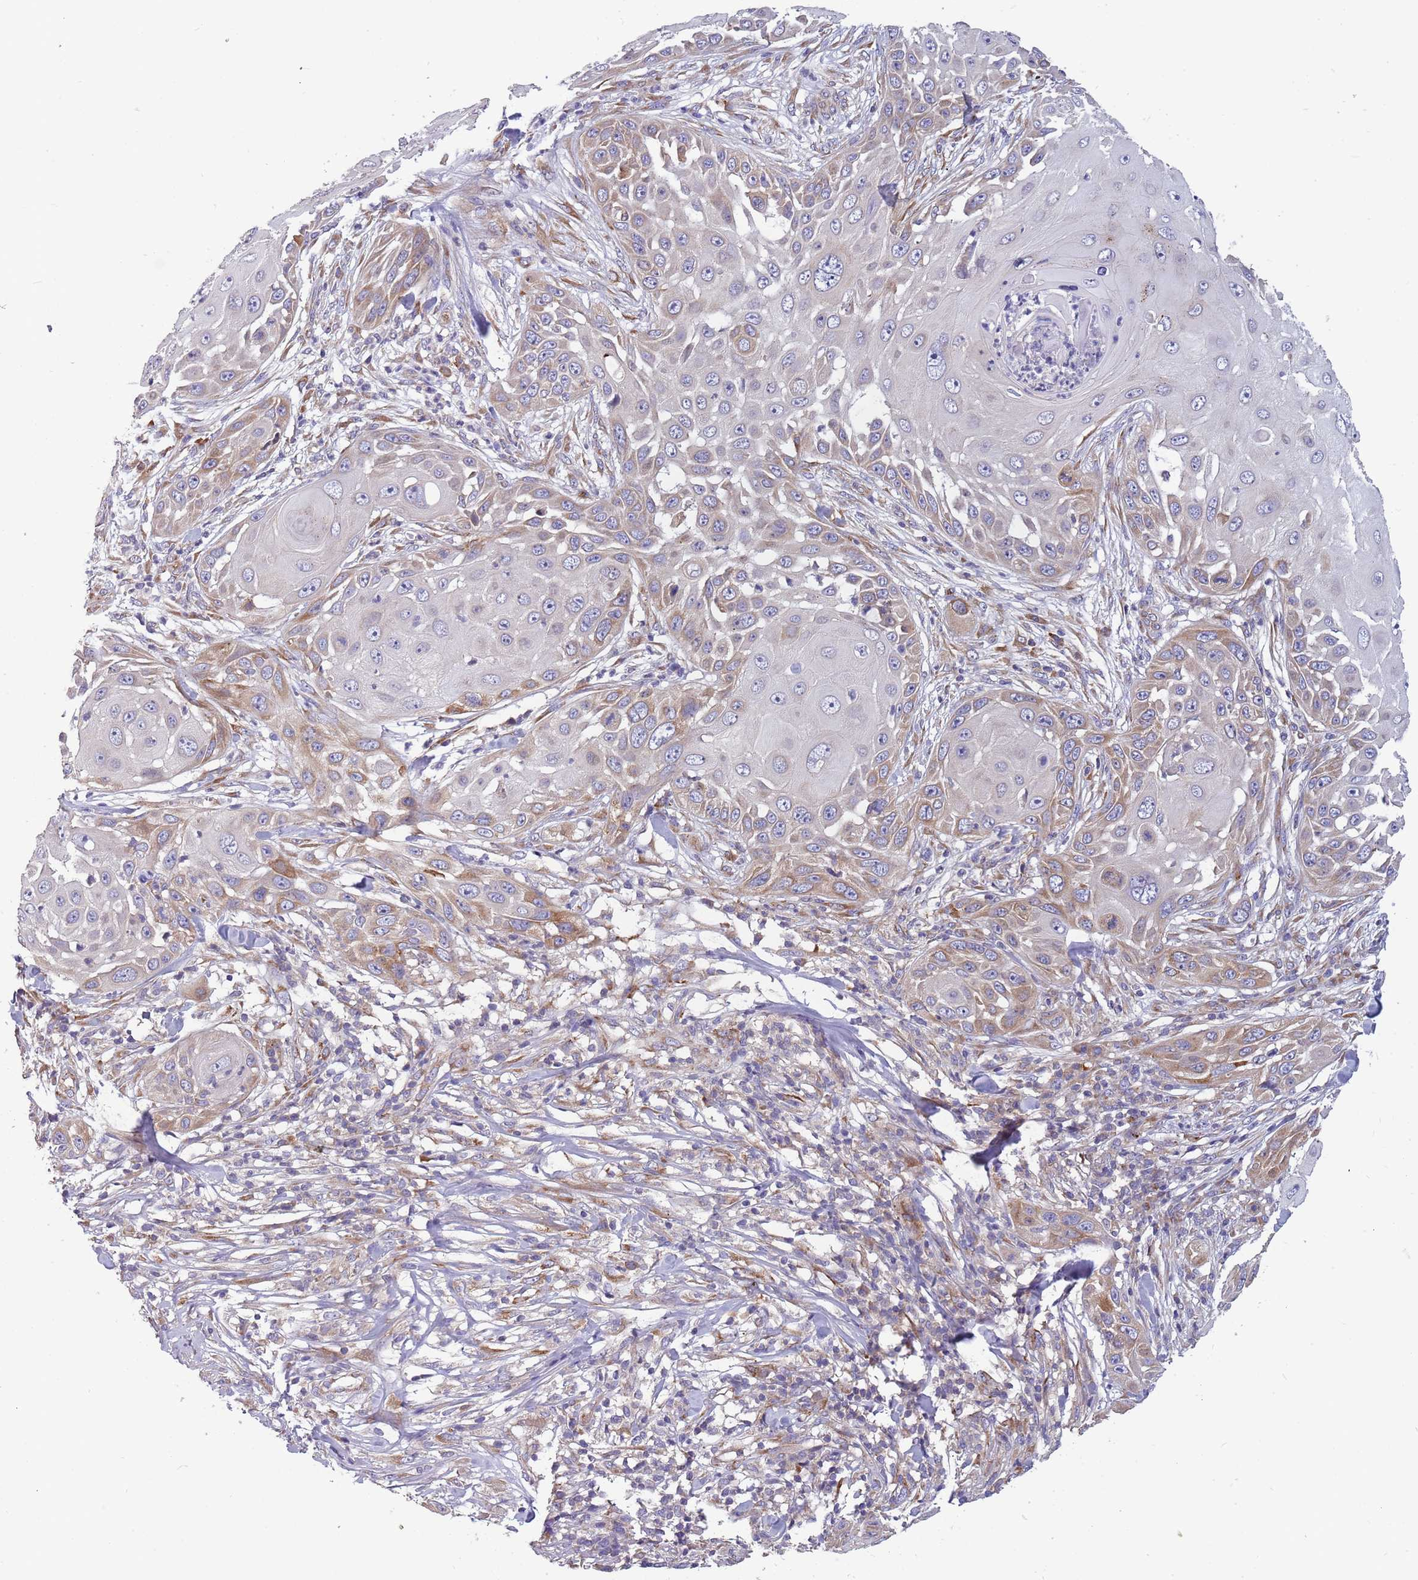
{"staining": {"intensity": "weak", "quantity": "25%-75%", "location": "cytoplasmic/membranous"}, "tissue": "skin cancer", "cell_type": "Tumor cells", "image_type": "cancer", "snomed": [{"axis": "morphology", "description": "Squamous cell carcinoma, NOS"}, {"axis": "topography", "description": "Skin"}], "caption": "Tumor cells display low levels of weak cytoplasmic/membranous positivity in approximately 25%-75% of cells in human skin cancer (squamous cell carcinoma). The protein is shown in brown color, while the nuclei are stained blue.", "gene": "ARMCX6", "patient": {"sex": "female", "age": 44}}